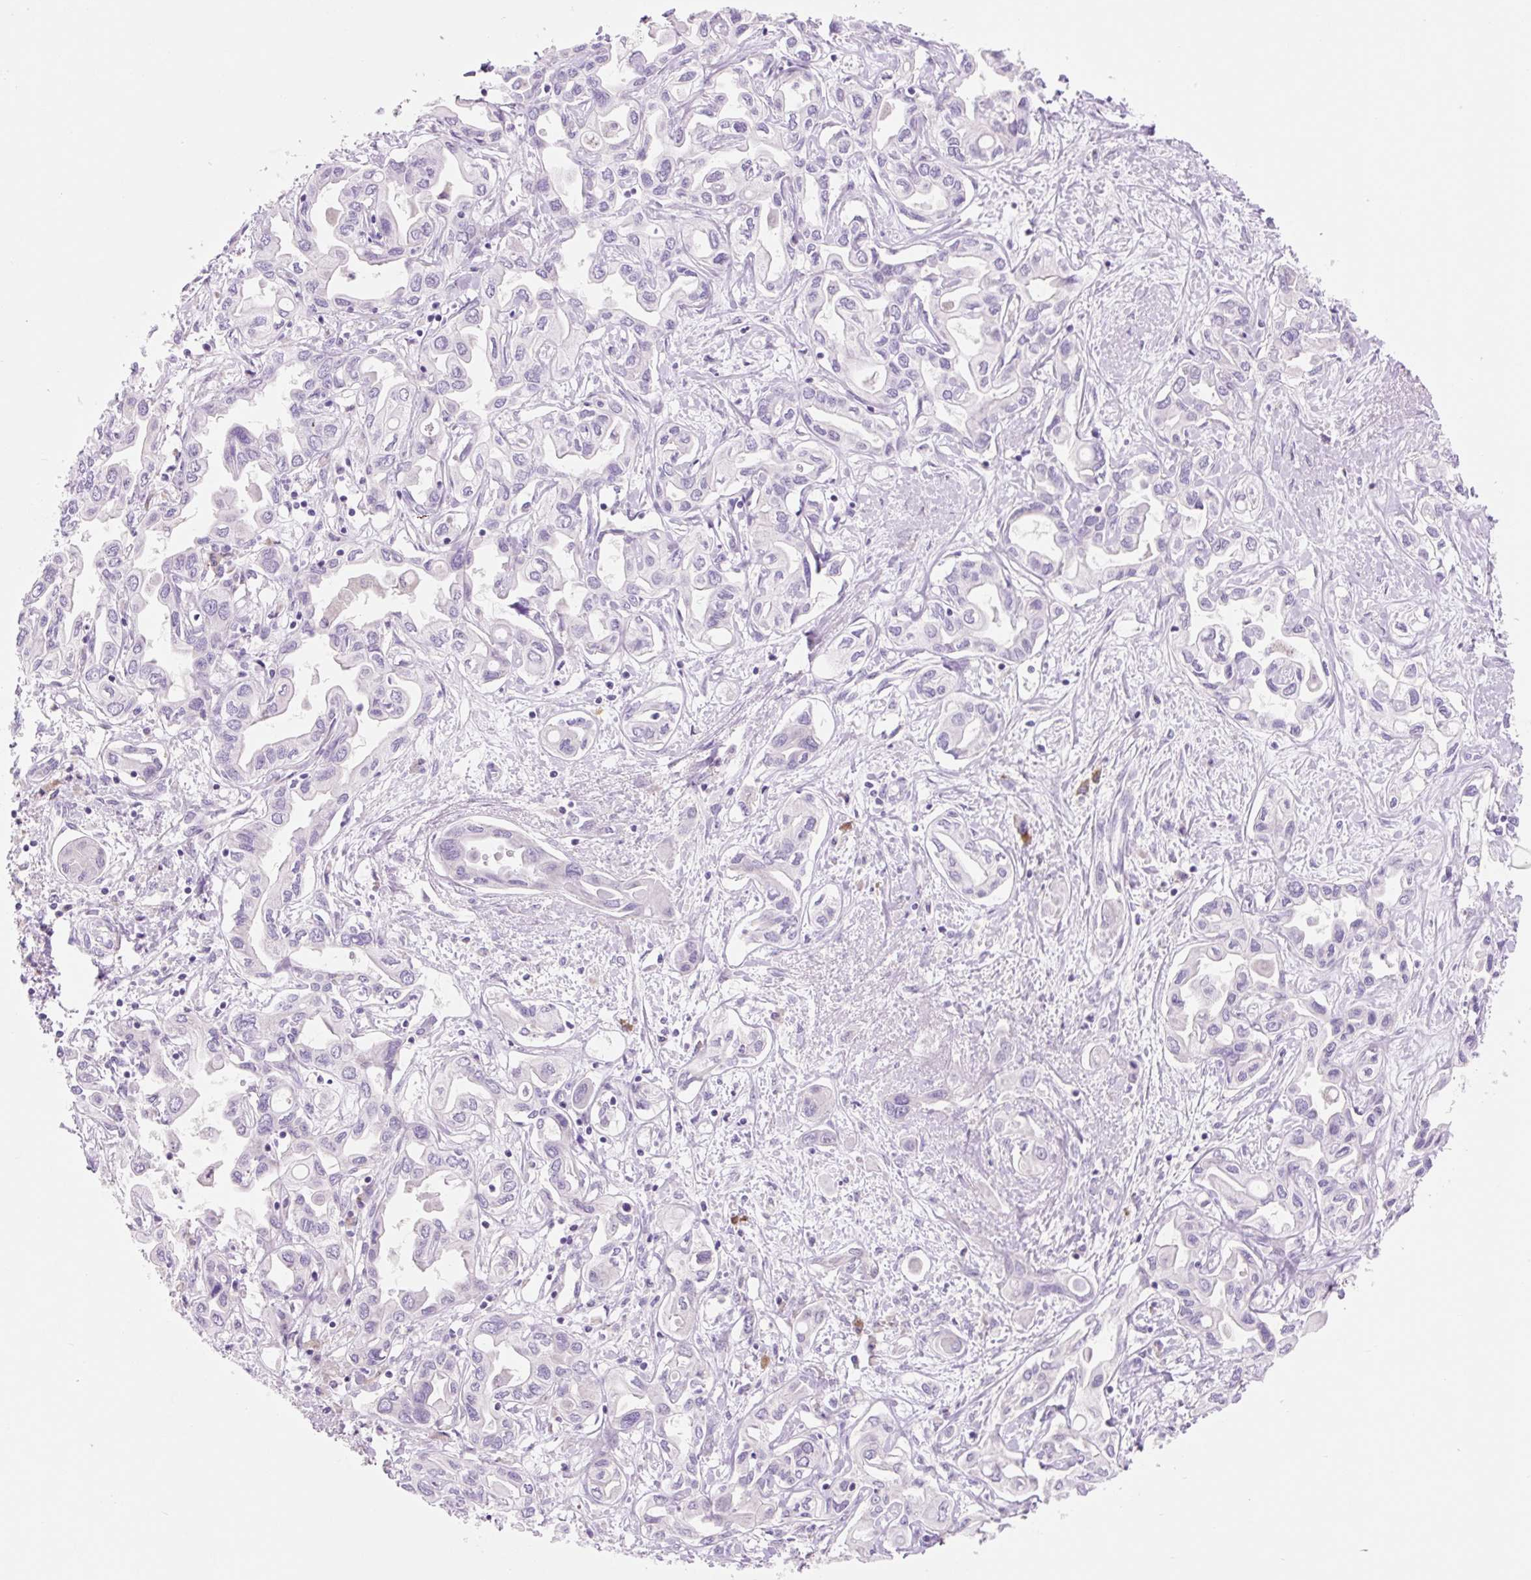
{"staining": {"intensity": "negative", "quantity": "none", "location": "none"}, "tissue": "liver cancer", "cell_type": "Tumor cells", "image_type": "cancer", "snomed": [{"axis": "morphology", "description": "Cholangiocarcinoma"}, {"axis": "topography", "description": "Liver"}], "caption": "Immunohistochemical staining of human liver cancer (cholangiocarcinoma) displays no significant expression in tumor cells.", "gene": "CELF6", "patient": {"sex": "female", "age": 64}}